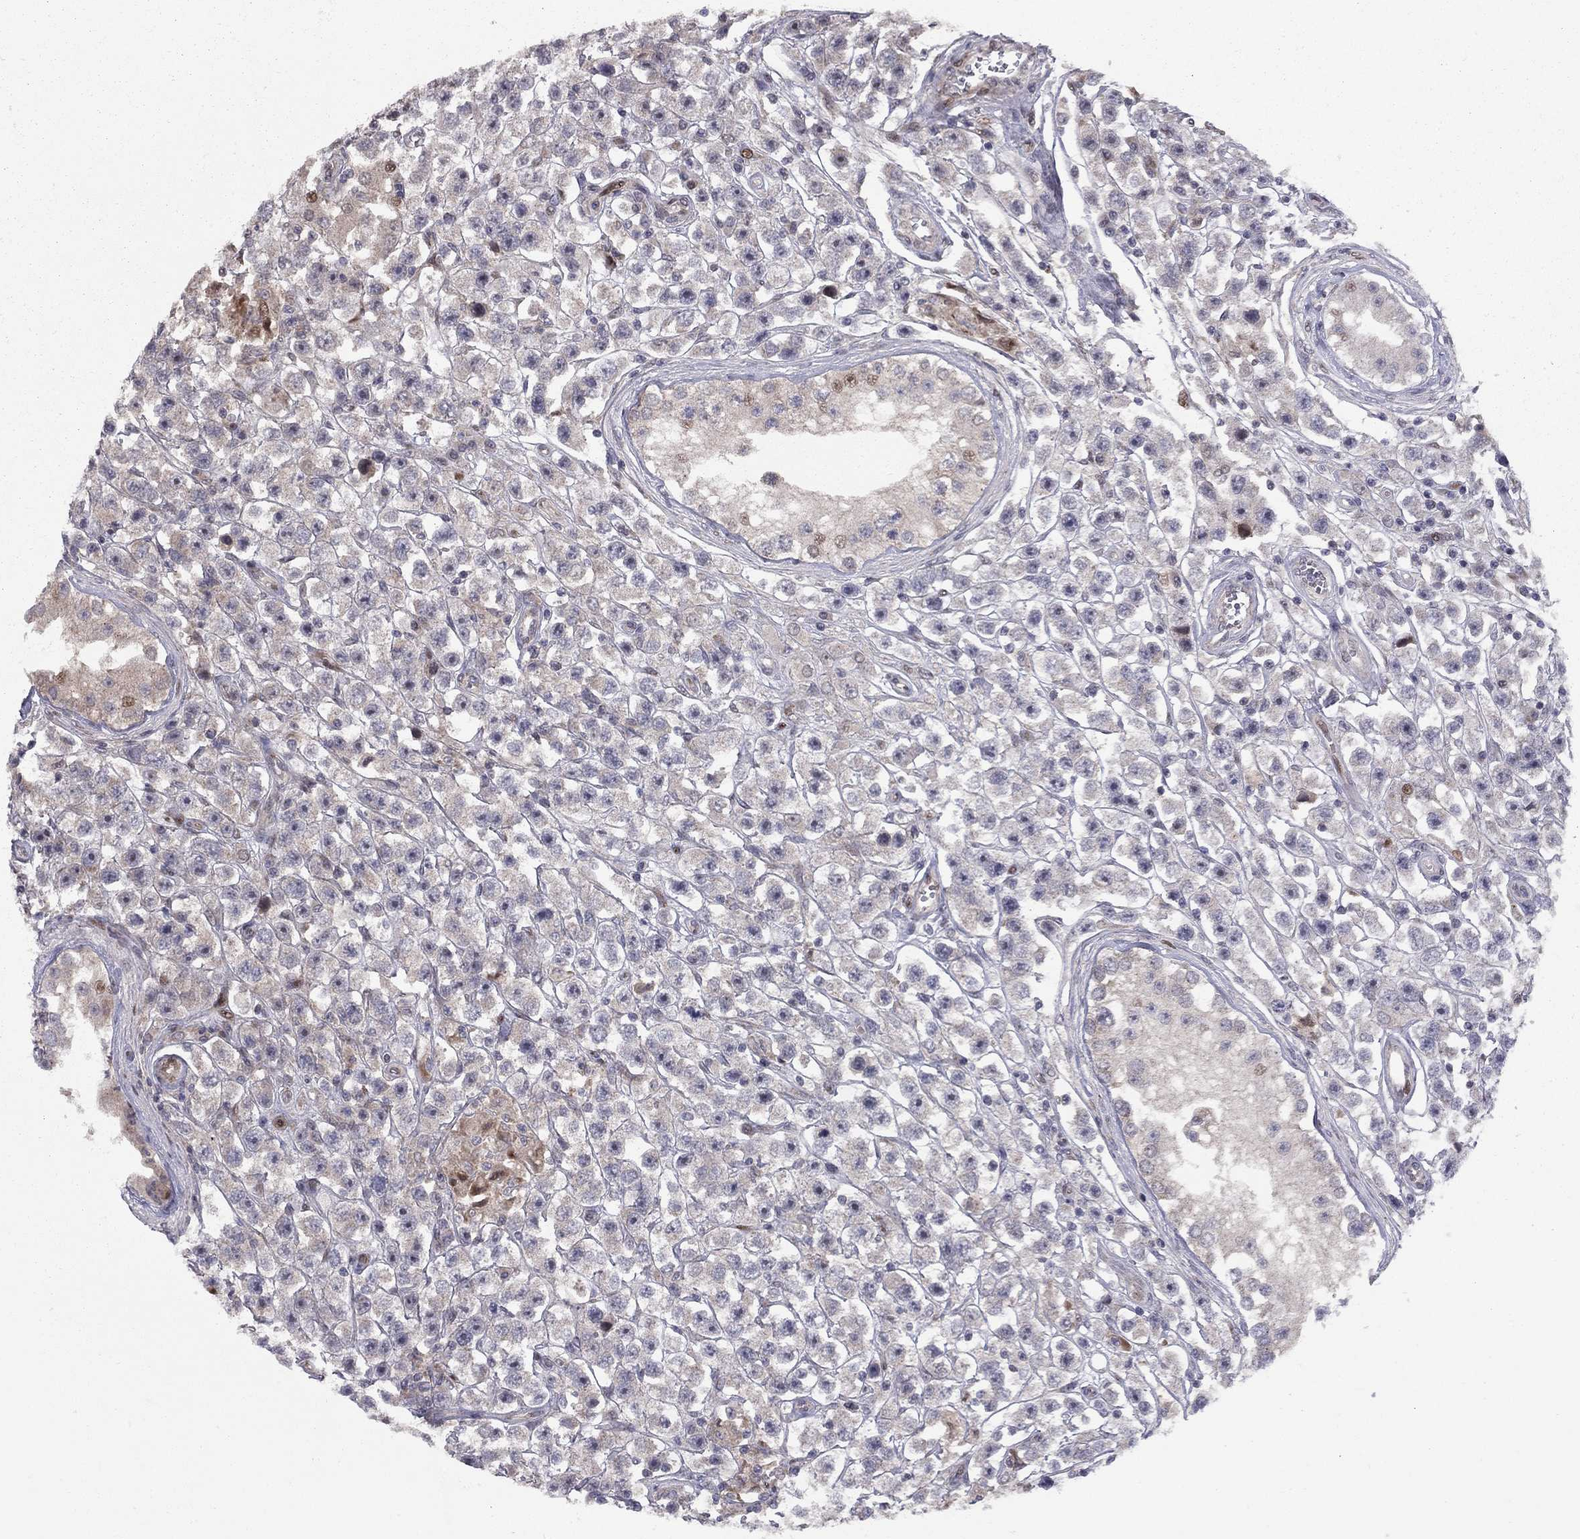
{"staining": {"intensity": "negative", "quantity": "none", "location": "none"}, "tissue": "testis cancer", "cell_type": "Tumor cells", "image_type": "cancer", "snomed": [{"axis": "morphology", "description": "Seminoma, NOS"}, {"axis": "topography", "description": "Testis"}], "caption": "Immunohistochemistry histopathology image of neoplastic tissue: human seminoma (testis) stained with DAB (3,3'-diaminobenzidine) displays no significant protein expression in tumor cells.", "gene": "DUSP7", "patient": {"sex": "male", "age": 45}}